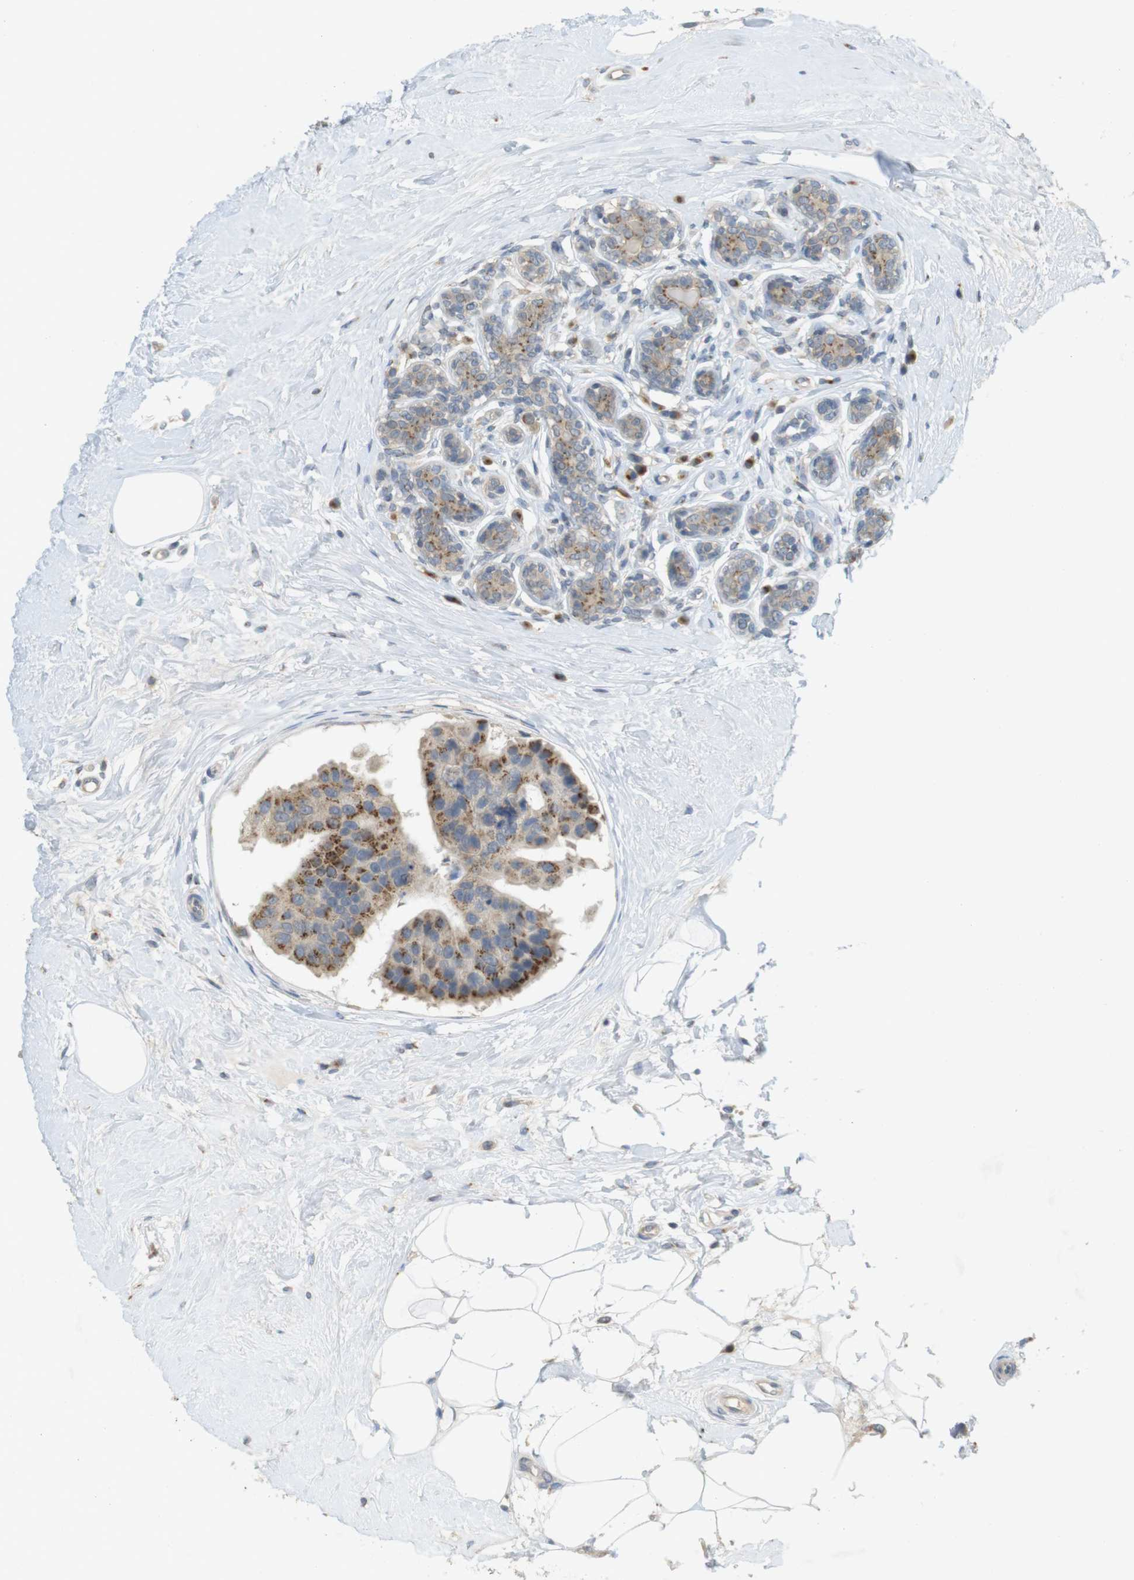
{"staining": {"intensity": "moderate", "quantity": ">75%", "location": "cytoplasmic/membranous"}, "tissue": "breast cancer", "cell_type": "Tumor cells", "image_type": "cancer", "snomed": [{"axis": "morphology", "description": "Normal tissue, NOS"}, {"axis": "morphology", "description": "Duct carcinoma"}, {"axis": "topography", "description": "Breast"}], "caption": "High-power microscopy captured an IHC image of breast cancer, revealing moderate cytoplasmic/membranous staining in approximately >75% of tumor cells. (IHC, brightfield microscopy, high magnification).", "gene": "YIPF3", "patient": {"sex": "female", "age": 39}}